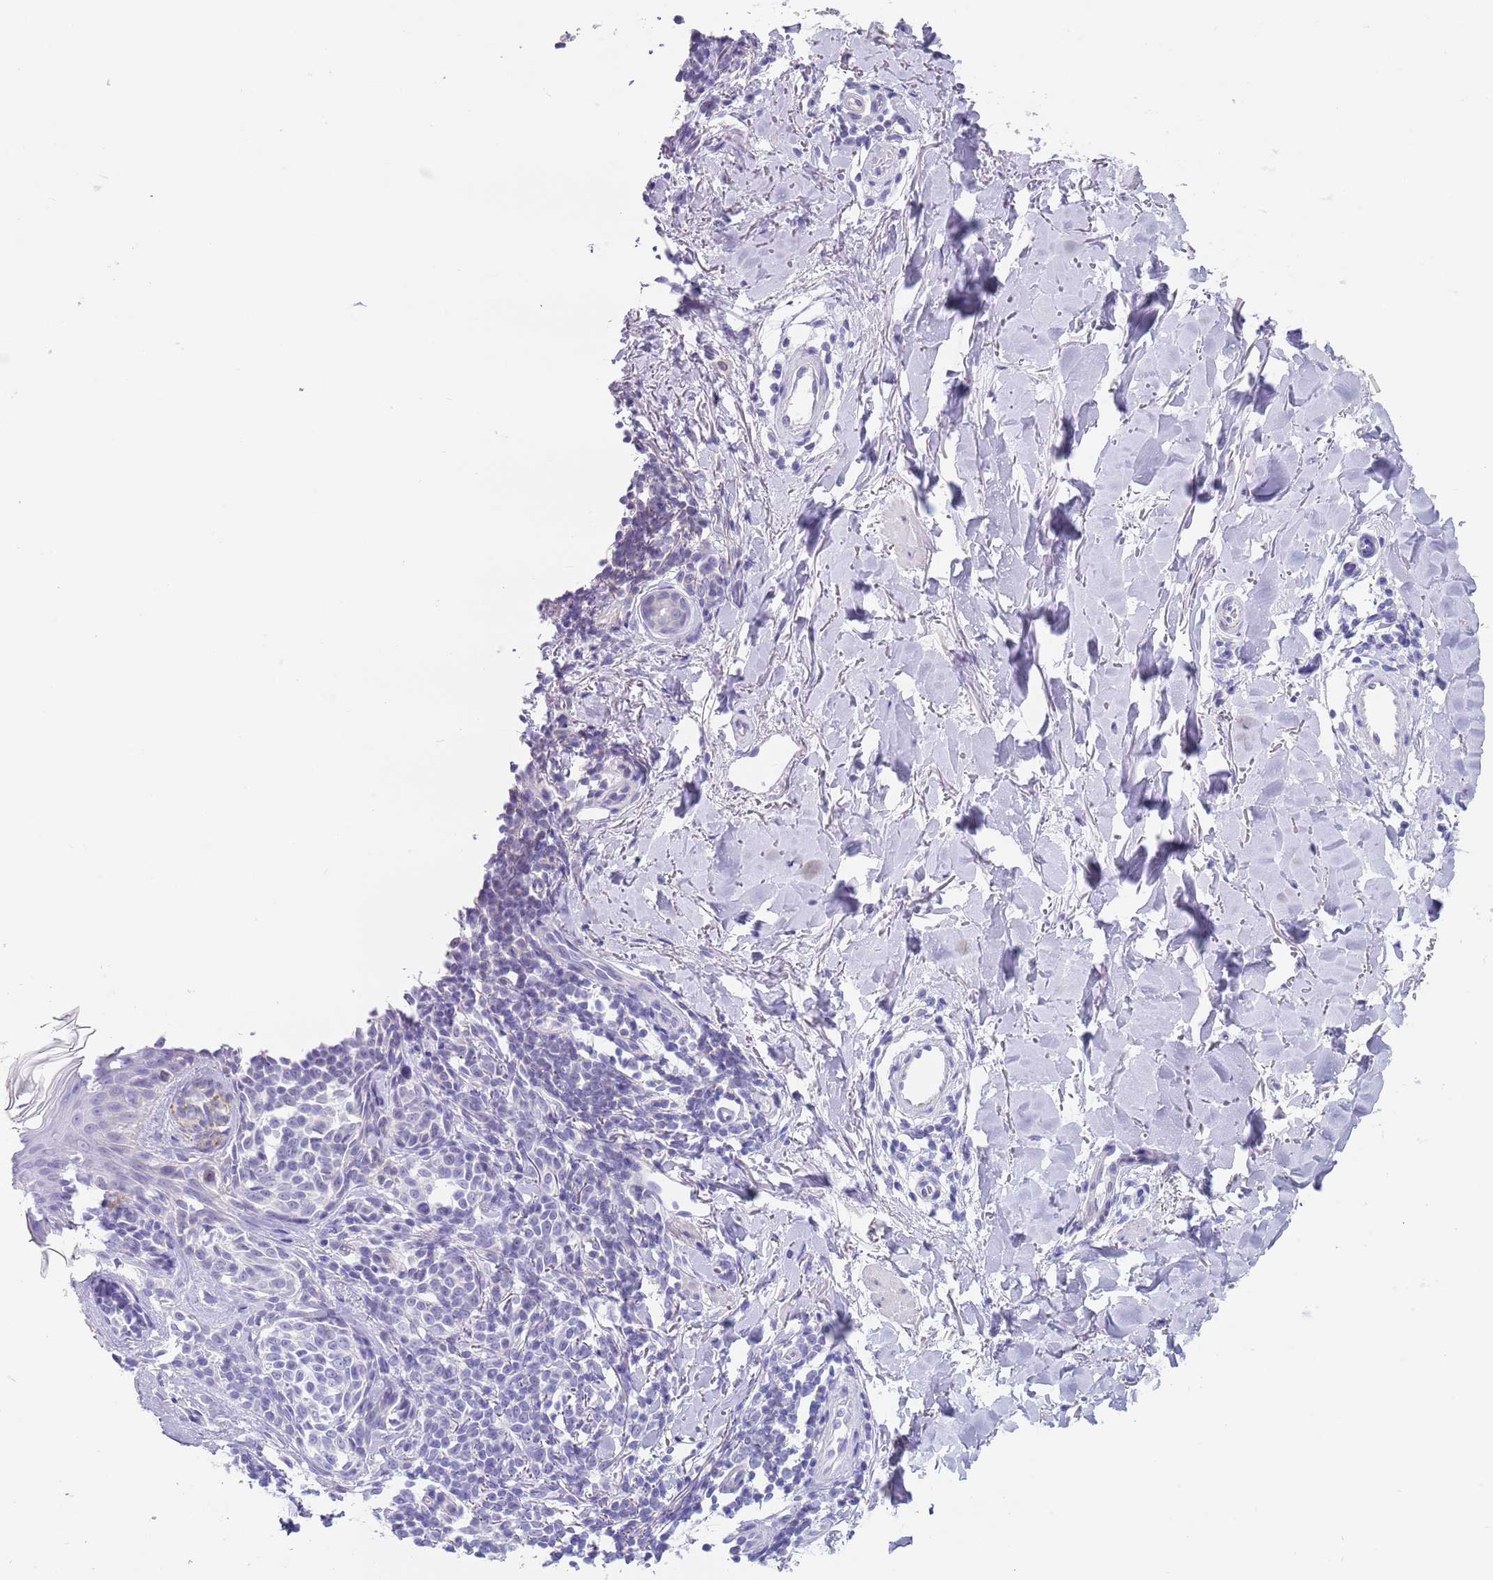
{"staining": {"intensity": "negative", "quantity": "none", "location": "none"}, "tissue": "melanoma", "cell_type": "Tumor cells", "image_type": "cancer", "snomed": [{"axis": "morphology", "description": "Malignant melanoma, NOS"}, {"axis": "topography", "description": "Skin of upper extremity"}], "caption": "The IHC image has no significant expression in tumor cells of melanoma tissue.", "gene": "CPXM2", "patient": {"sex": "male", "age": 40}}